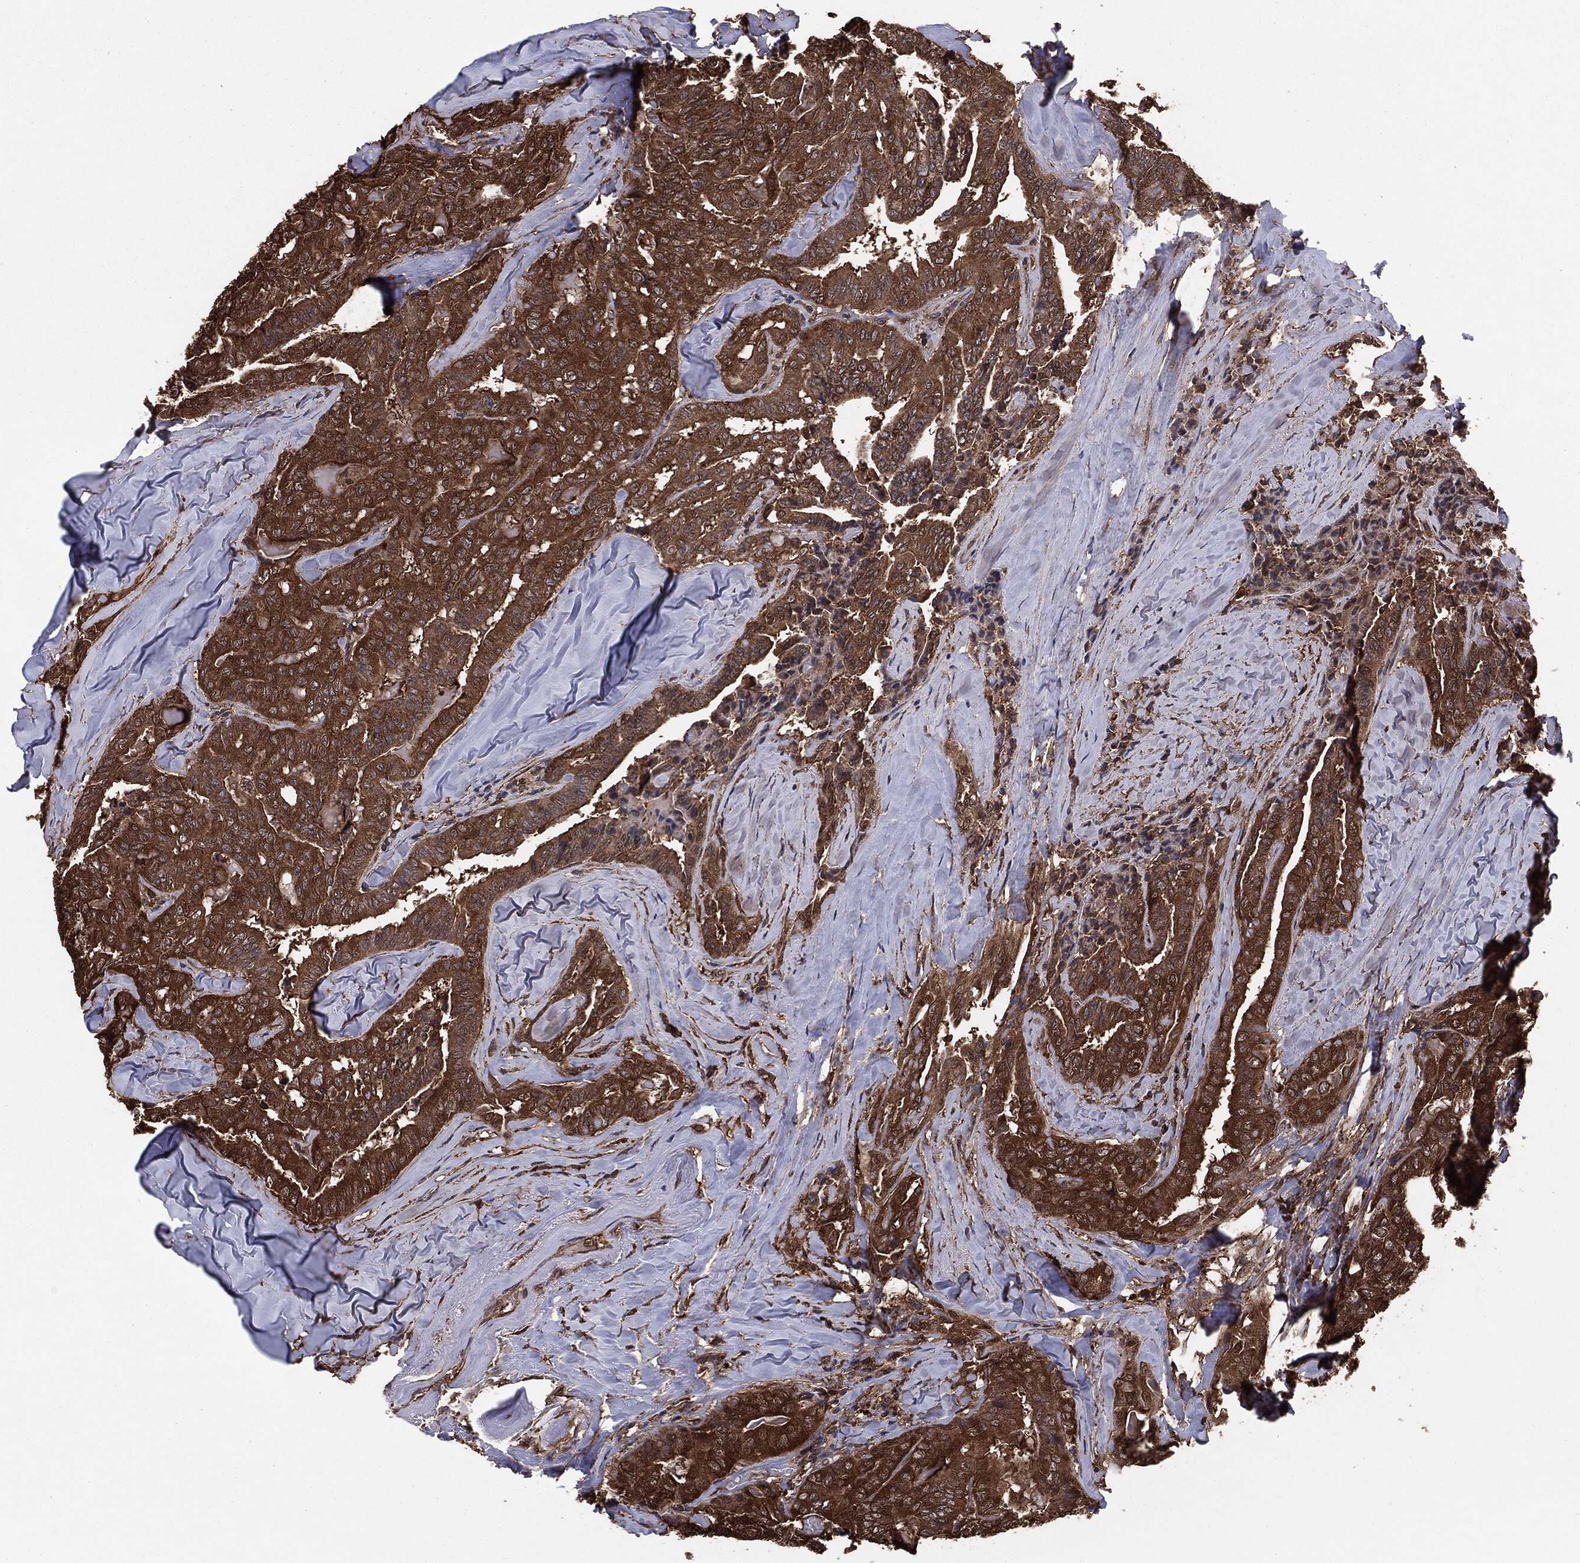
{"staining": {"intensity": "strong", "quantity": ">75%", "location": "cytoplasmic/membranous"}, "tissue": "thyroid cancer", "cell_type": "Tumor cells", "image_type": "cancer", "snomed": [{"axis": "morphology", "description": "Papillary adenocarcinoma, NOS"}, {"axis": "topography", "description": "Thyroid gland"}], "caption": "Protein analysis of thyroid papillary adenocarcinoma tissue demonstrates strong cytoplasmic/membranous staining in about >75% of tumor cells. Using DAB (3,3'-diaminobenzidine) (brown) and hematoxylin (blue) stains, captured at high magnification using brightfield microscopy.", "gene": "NME1", "patient": {"sex": "female", "age": 68}}